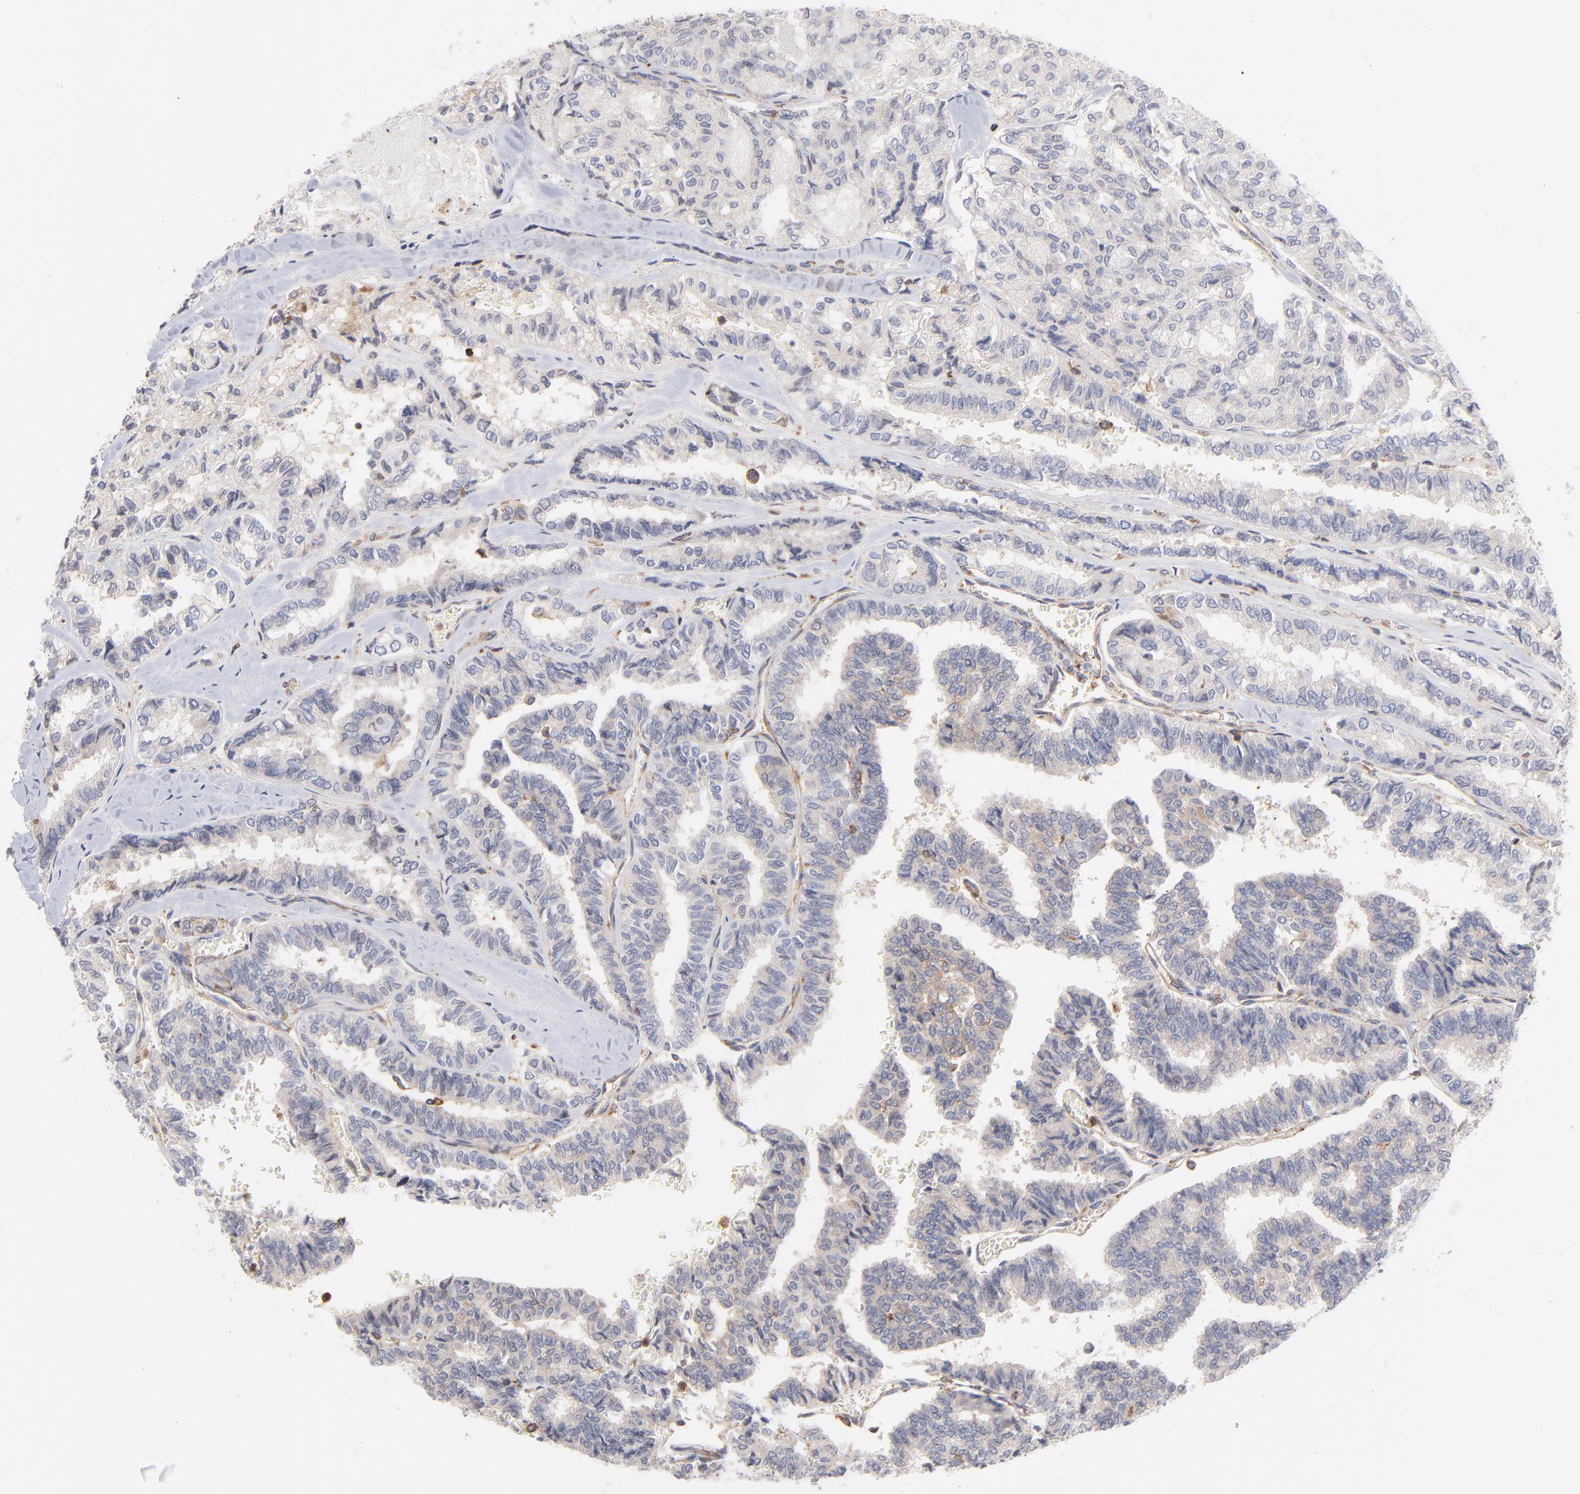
{"staining": {"intensity": "negative", "quantity": "none", "location": "none"}, "tissue": "thyroid cancer", "cell_type": "Tumor cells", "image_type": "cancer", "snomed": [{"axis": "morphology", "description": "Papillary adenocarcinoma, NOS"}, {"axis": "topography", "description": "Thyroid gland"}], "caption": "Immunohistochemistry (IHC) histopathology image of neoplastic tissue: human papillary adenocarcinoma (thyroid) stained with DAB (3,3'-diaminobenzidine) reveals no significant protein staining in tumor cells.", "gene": "WIPF1", "patient": {"sex": "female", "age": 35}}